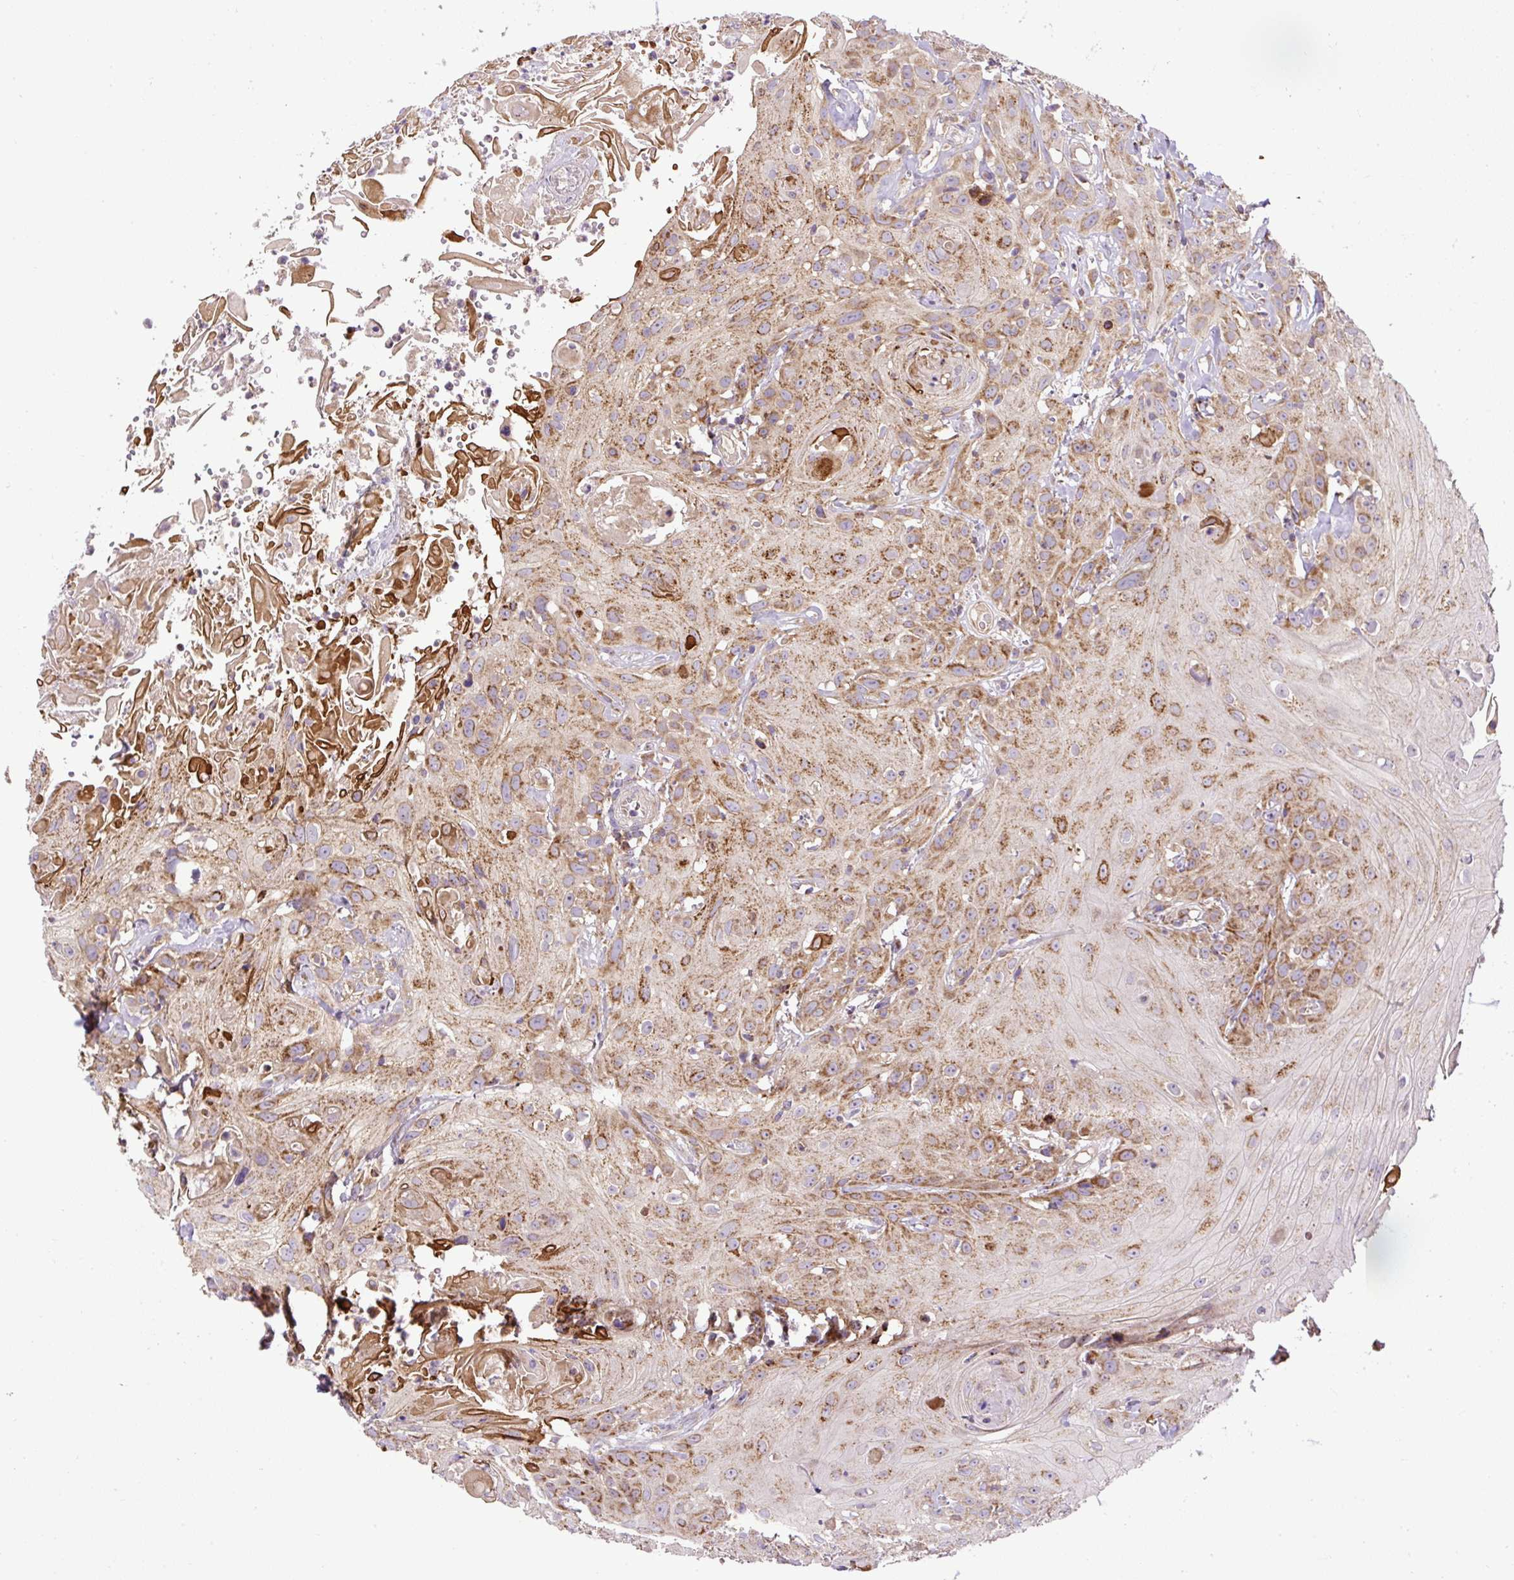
{"staining": {"intensity": "moderate", "quantity": ">75%", "location": "cytoplasmic/membranous"}, "tissue": "head and neck cancer", "cell_type": "Tumor cells", "image_type": "cancer", "snomed": [{"axis": "morphology", "description": "Squamous cell carcinoma, NOS"}, {"axis": "topography", "description": "Skin"}, {"axis": "topography", "description": "Head-Neck"}], "caption": "This is a micrograph of IHC staining of head and neck cancer (squamous cell carcinoma), which shows moderate staining in the cytoplasmic/membranous of tumor cells.", "gene": "ZNF547", "patient": {"sex": "male", "age": 80}}